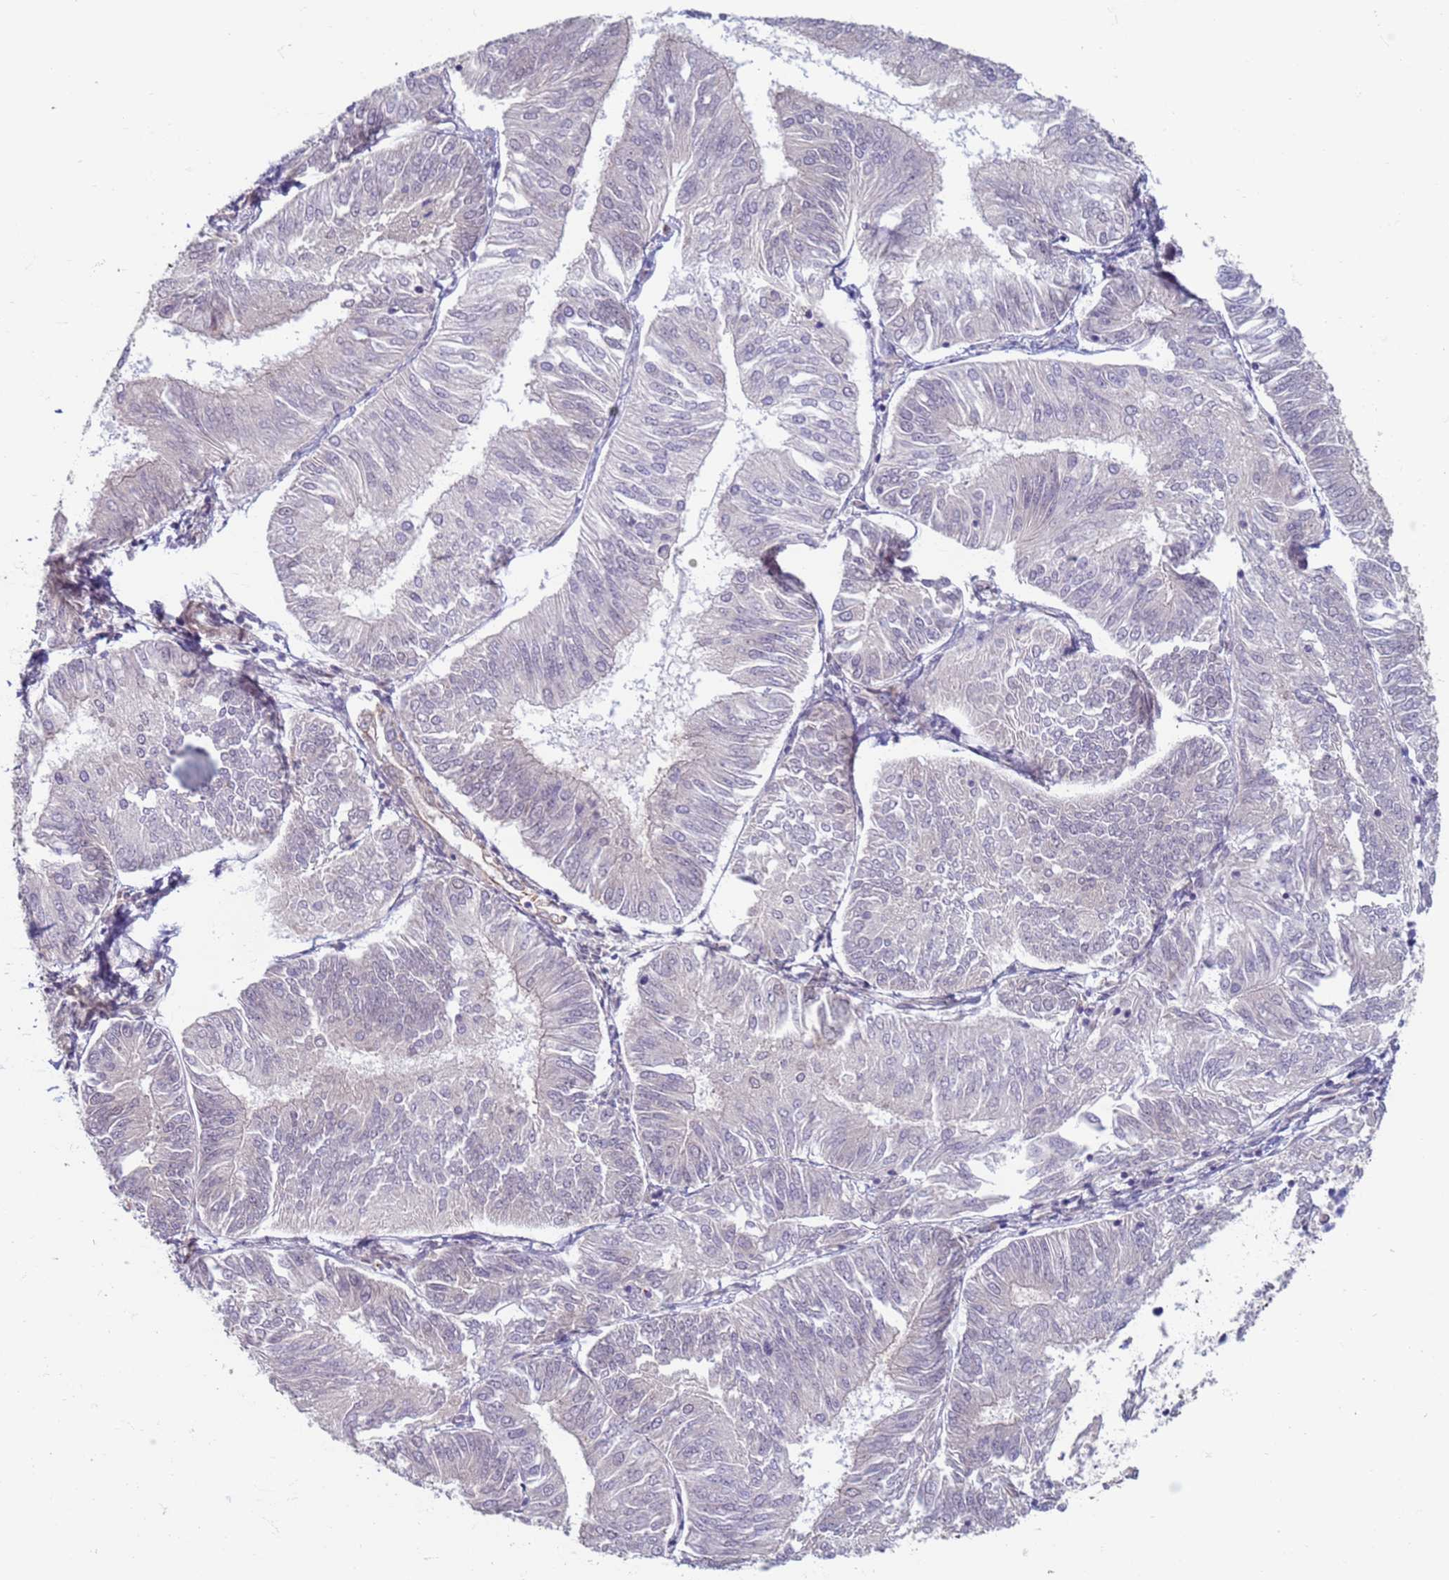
{"staining": {"intensity": "negative", "quantity": "none", "location": "none"}, "tissue": "endometrial cancer", "cell_type": "Tumor cells", "image_type": "cancer", "snomed": [{"axis": "morphology", "description": "Adenocarcinoma, NOS"}, {"axis": "topography", "description": "Endometrium"}], "caption": "This is an immunohistochemistry (IHC) image of human endometrial cancer. There is no expression in tumor cells.", "gene": "SAE1", "patient": {"sex": "female", "age": 58}}